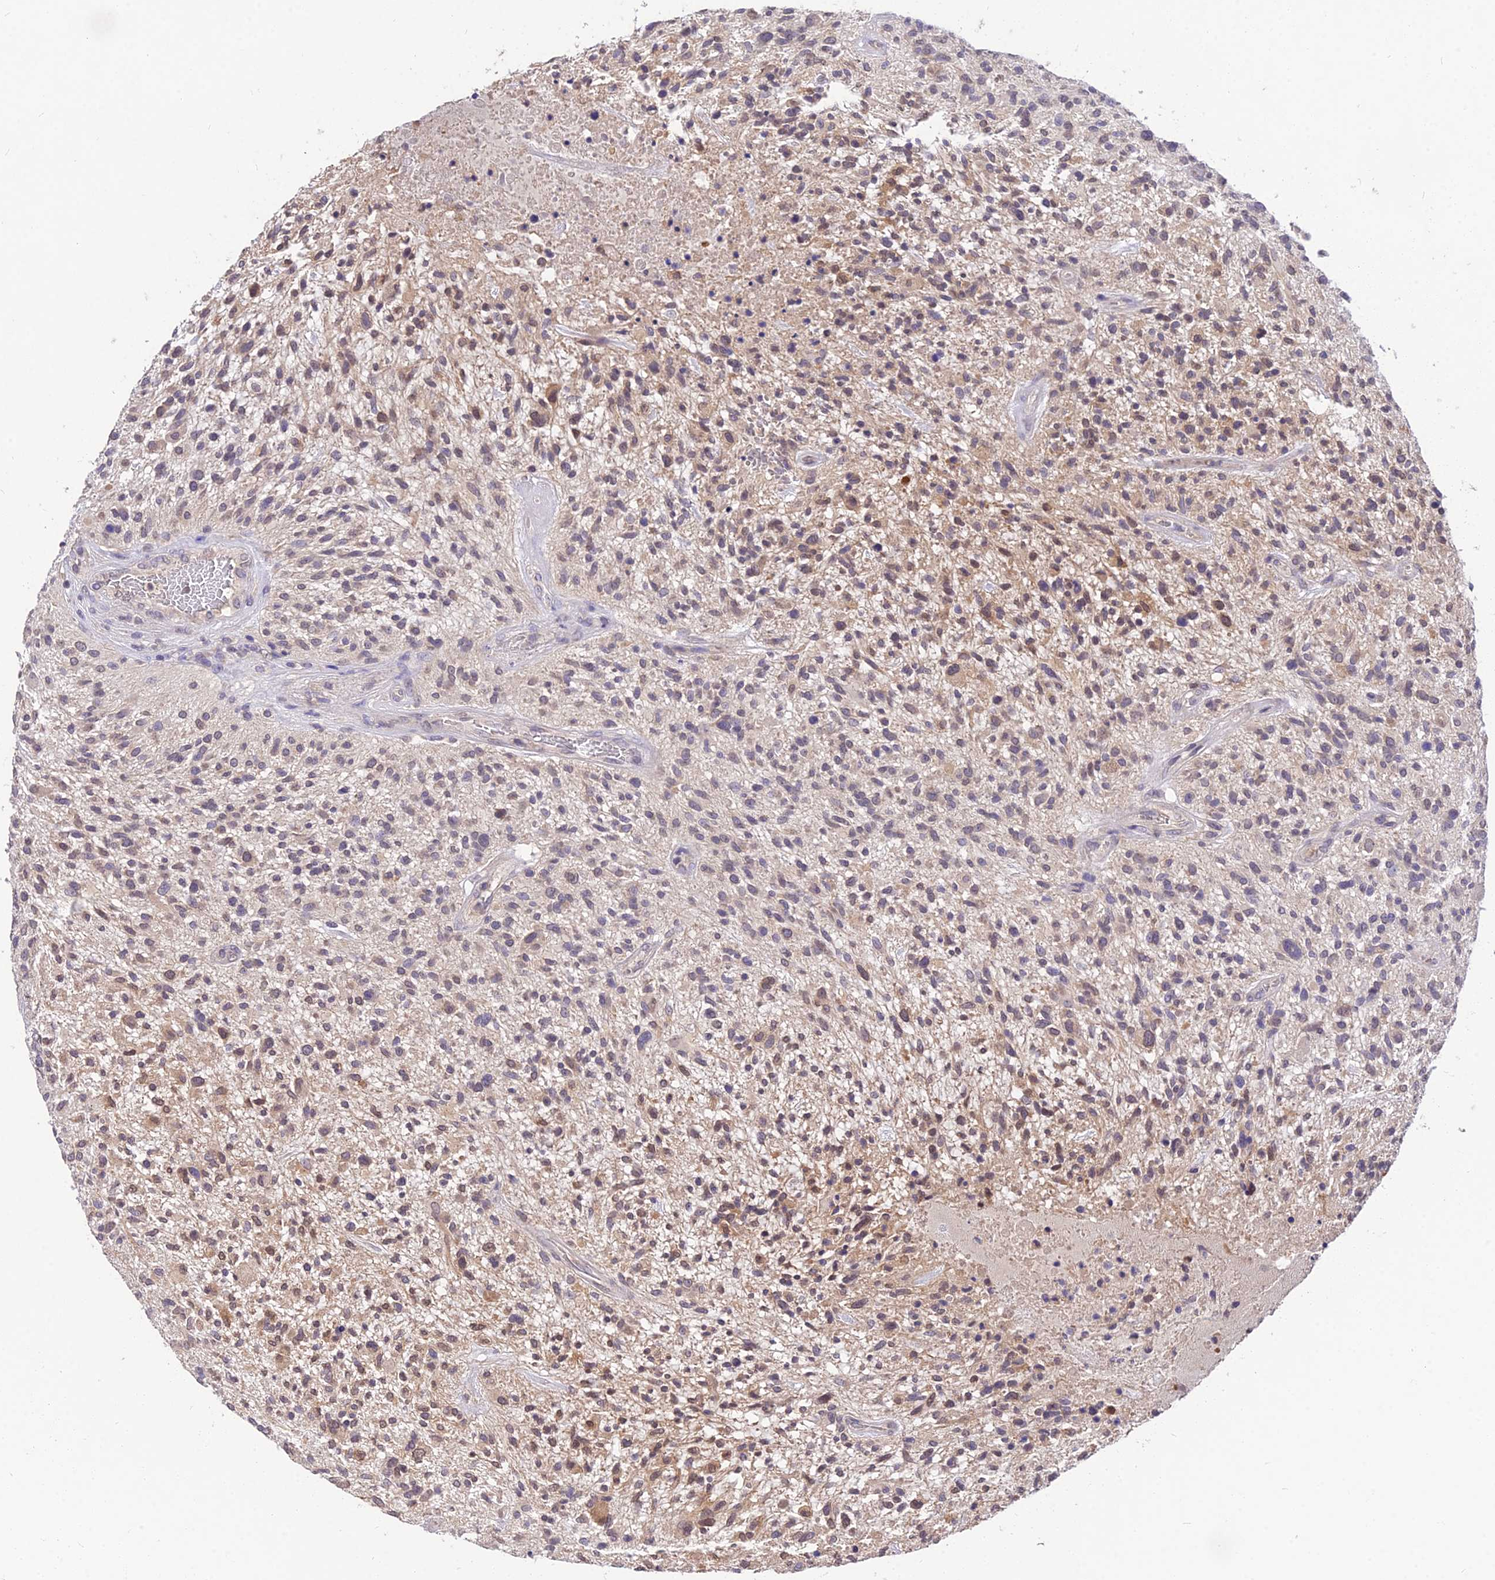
{"staining": {"intensity": "moderate", "quantity": "<25%", "location": "nuclear"}, "tissue": "glioma", "cell_type": "Tumor cells", "image_type": "cancer", "snomed": [{"axis": "morphology", "description": "Glioma, malignant, High grade"}, {"axis": "topography", "description": "Brain"}], "caption": "Glioma stained with immunohistochemistry displays moderate nuclear staining in approximately <25% of tumor cells. The staining was performed using DAB (3,3'-diaminobenzidine), with brown indicating positive protein expression. Nuclei are stained blue with hematoxylin.", "gene": "PGK1", "patient": {"sex": "male", "age": 47}}